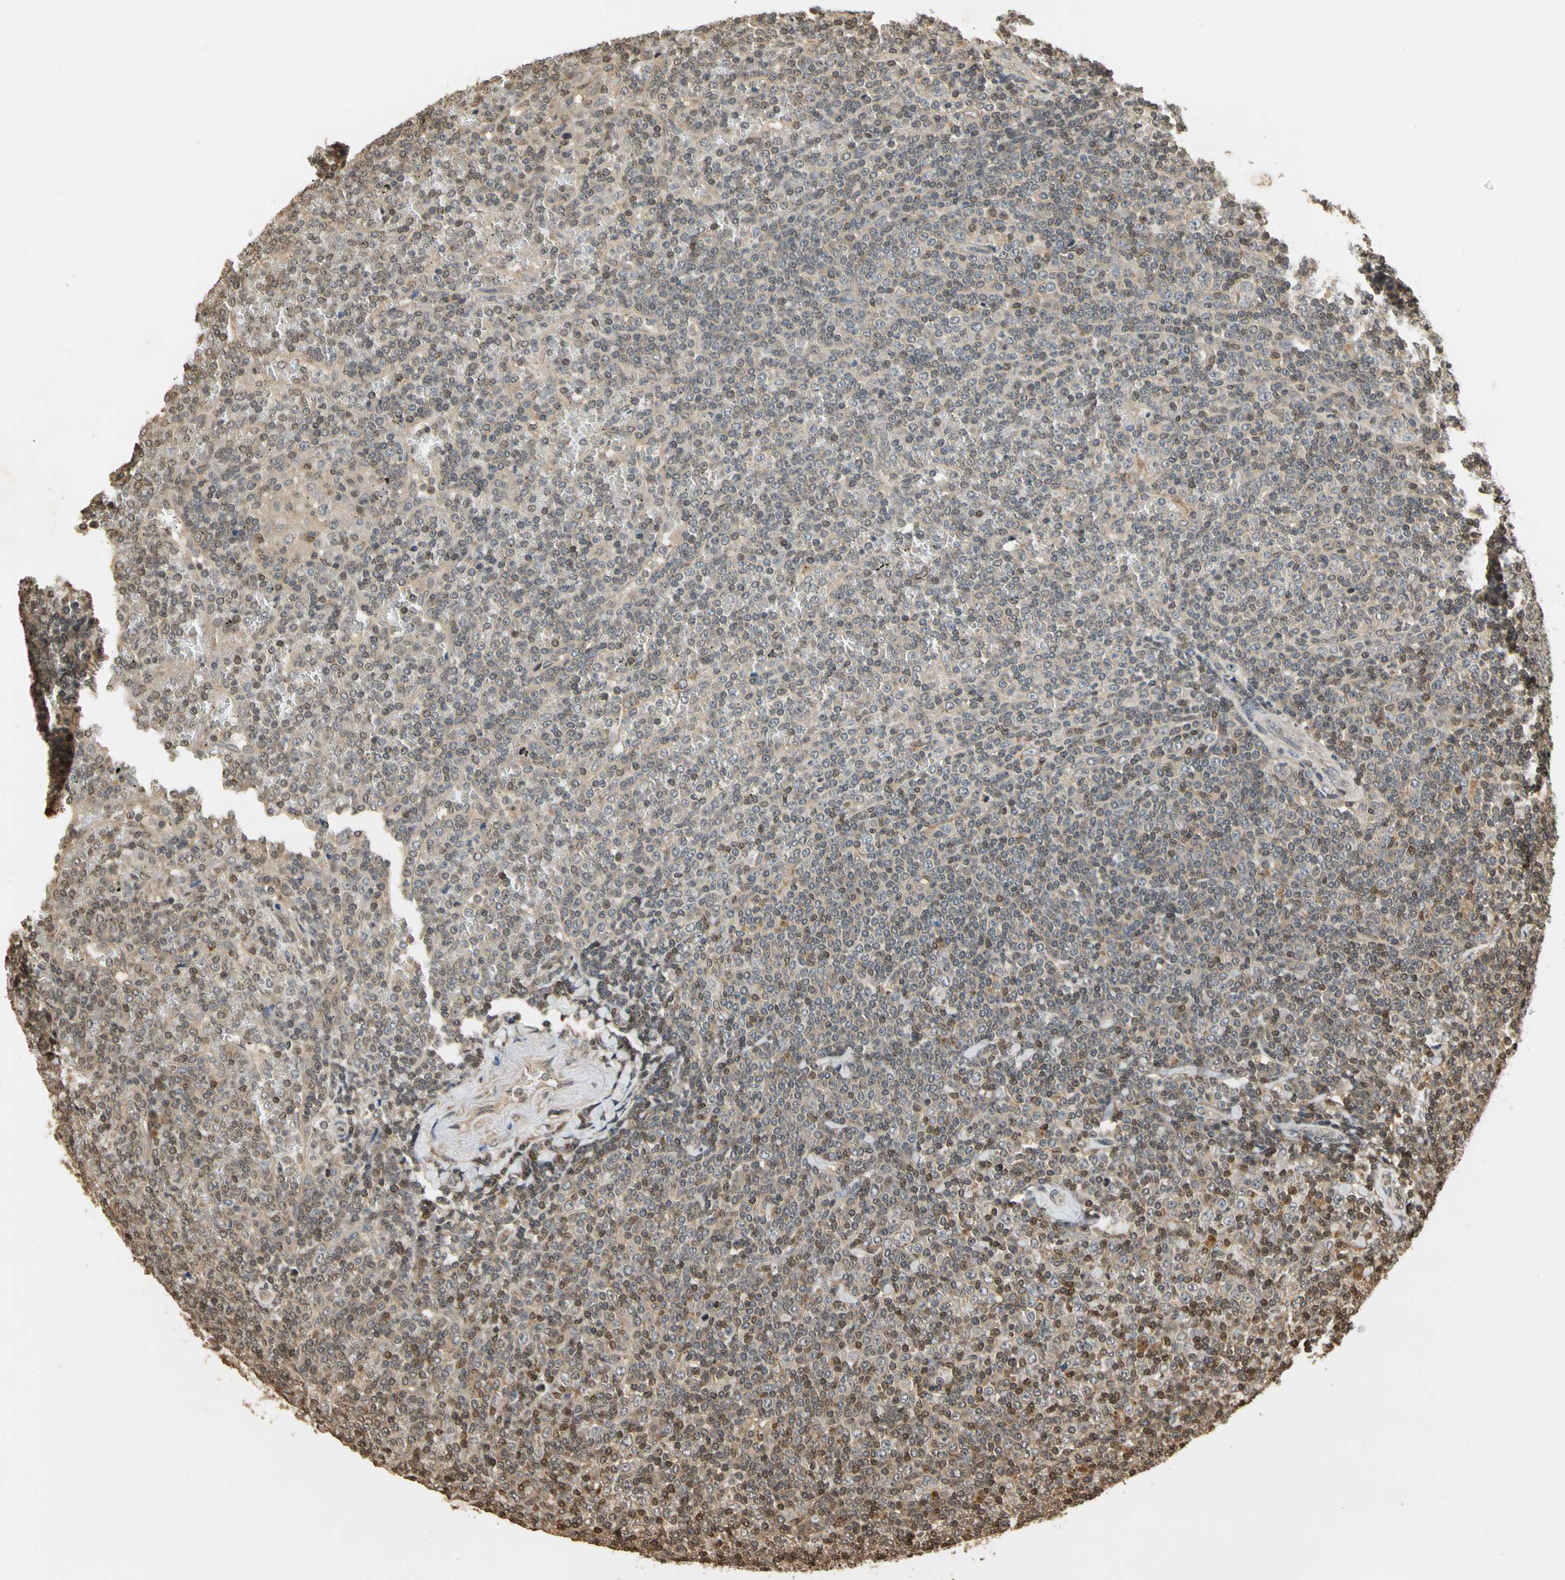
{"staining": {"intensity": "weak", "quantity": ">75%", "location": "cytoplasmic/membranous"}, "tissue": "lymphoma", "cell_type": "Tumor cells", "image_type": "cancer", "snomed": [{"axis": "morphology", "description": "Malignant lymphoma, non-Hodgkin's type, Low grade"}, {"axis": "topography", "description": "Spleen"}], "caption": "A brown stain highlights weak cytoplasmic/membranous expression of a protein in human lymphoma tumor cells.", "gene": "SOD1", "patient": {"sex": "female", "age": 19}}